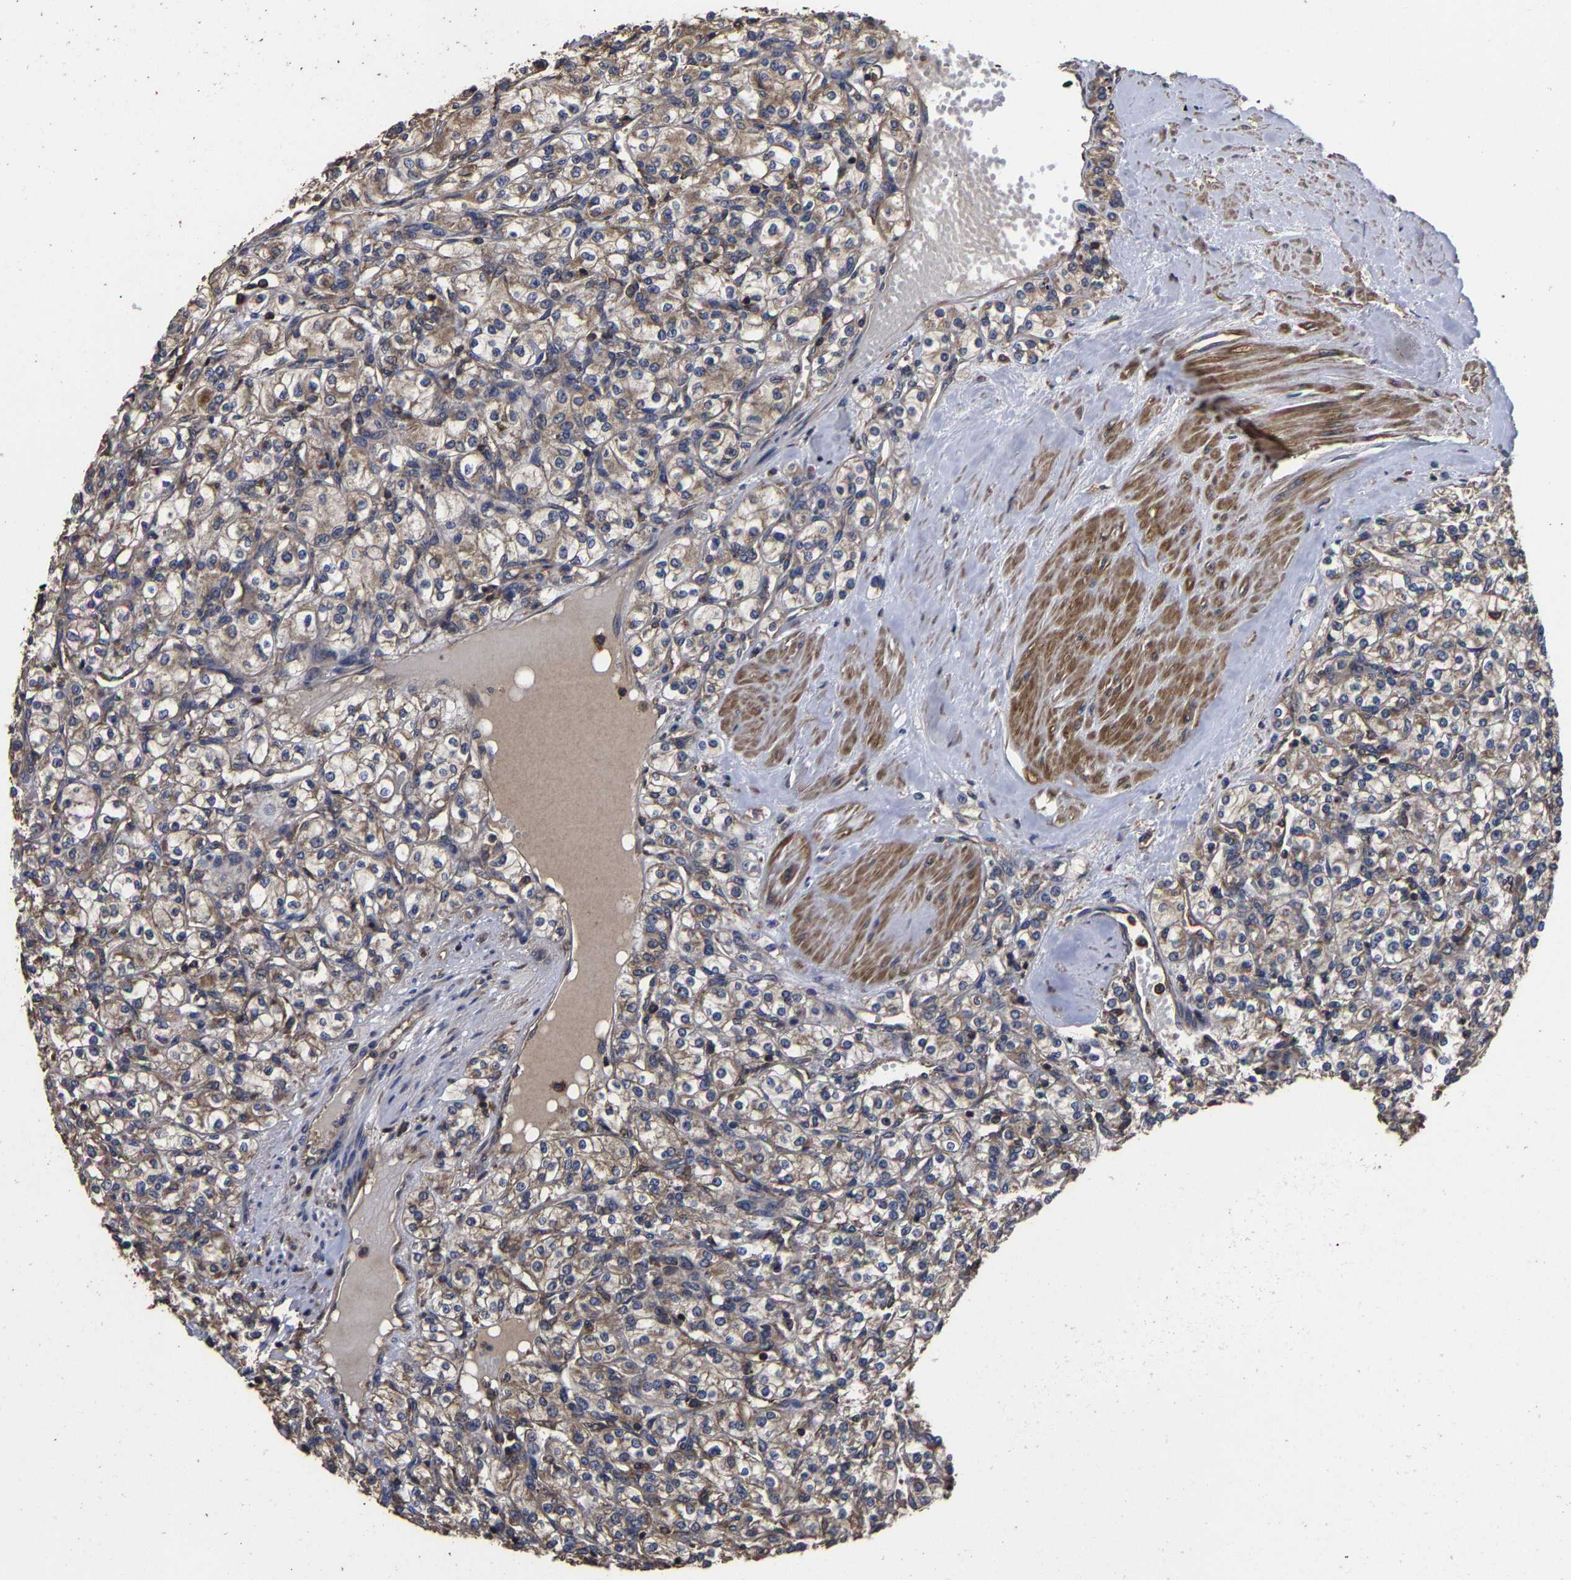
{"staining": {"intensity": "moderate", "quantity": ">75%", "location": "cytoplasmic/membranous"}, "tissue": "renal cancer", "cell_type": "Tumor cells", "image_type": "cancer", "snomed": [{"axis": "morphology", "description": "Adenocarcinoma, NOS"}, {"axis": "topography", "description": "Kidney"}], "caption": "Immunohistochemistry of human renal cancer (adenocarcinoma) demonstrates medium levels of moderate cytoplasmic/membranous staining in about >75% of tumor cells.", "gene": "ITCH", "patient": {"sex": "male", "age": 77}}